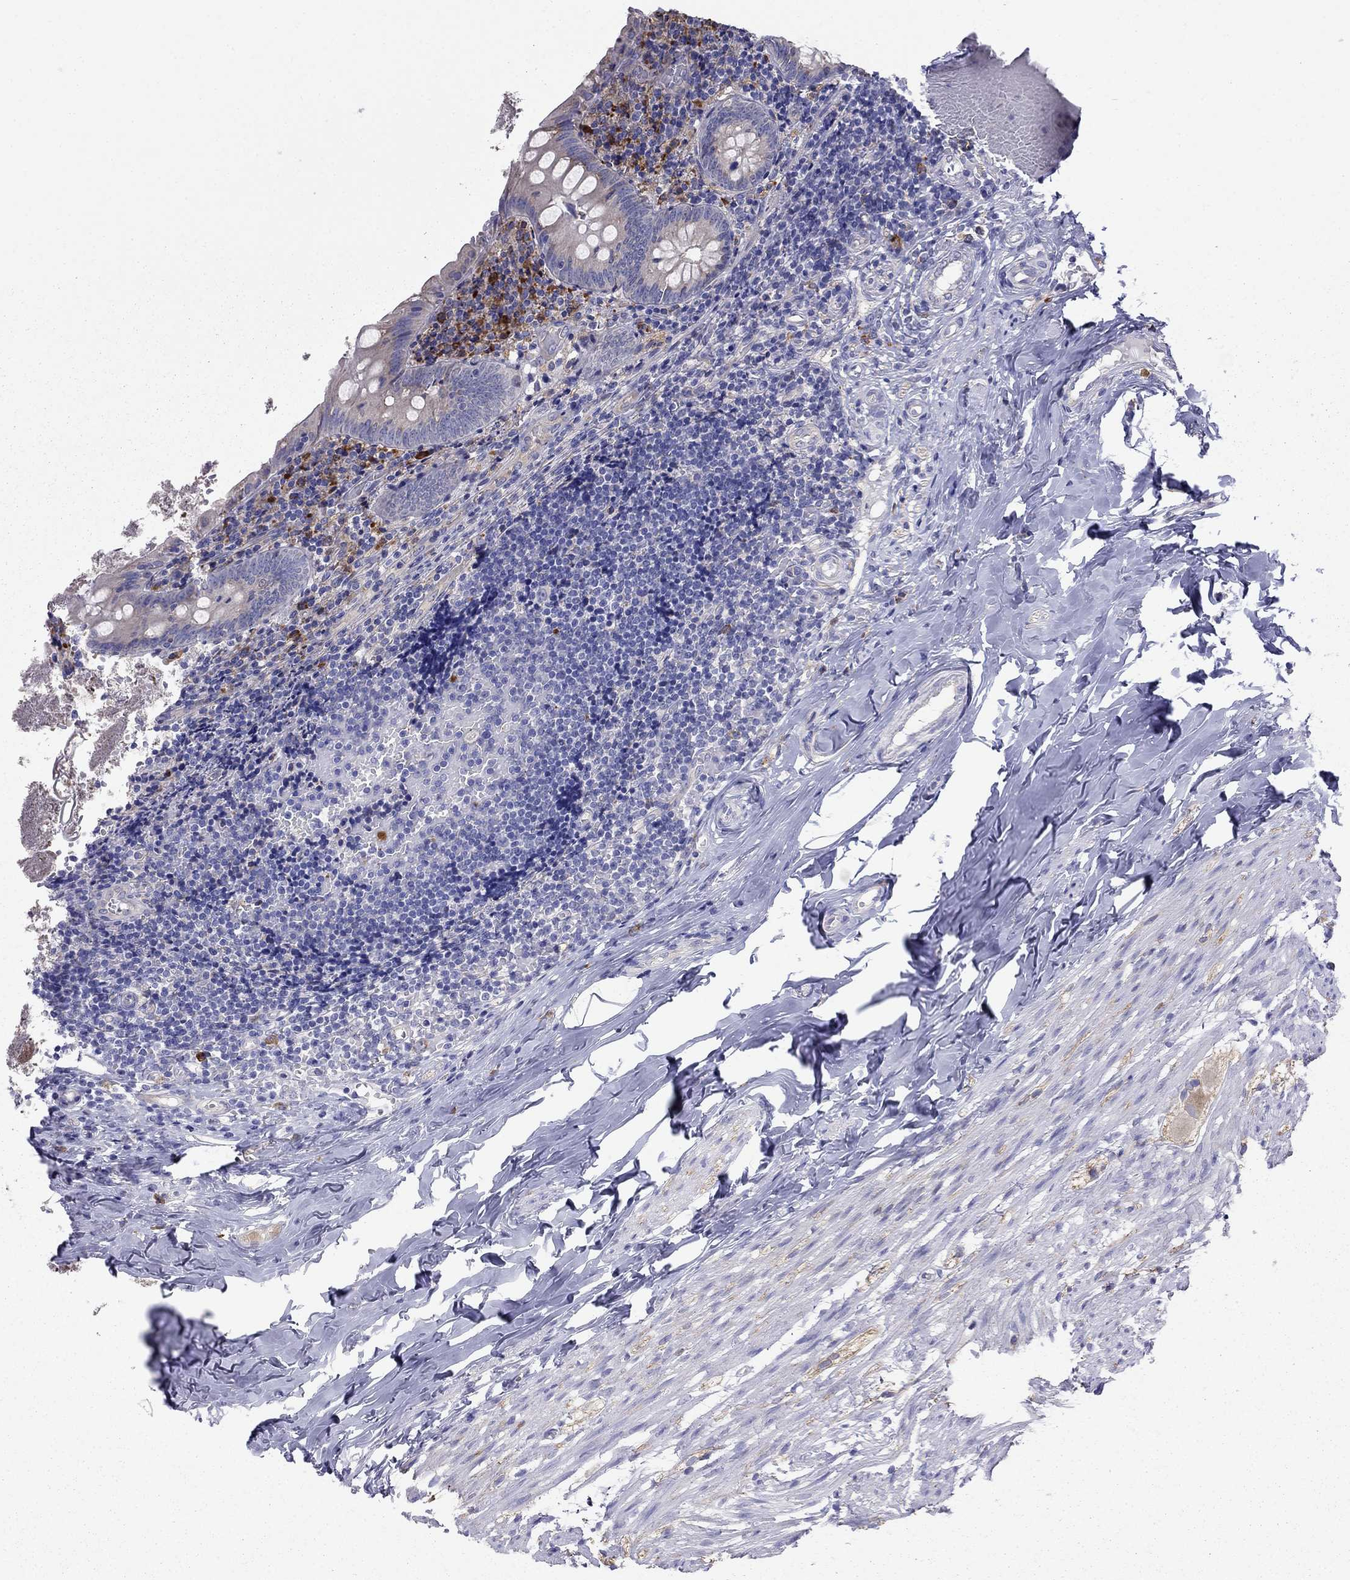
{"staining": {"intensity": "negative", "quantity": "none", "location": "none"}, "tissue": "appendix", "cell_type": "Glandular cells", "image_type": "normal", "snomed": [{"axis": "morphology", "description": "Normal tissue, NOS"}, {"axis": "topography", "description": "Appendix"}], "caption": "Human appendix stained for a protein using immunohistochemistry displays no expression in glandular cells.", "gene": "LONRF2", "patient": {"sex": "female", "age": 23}}